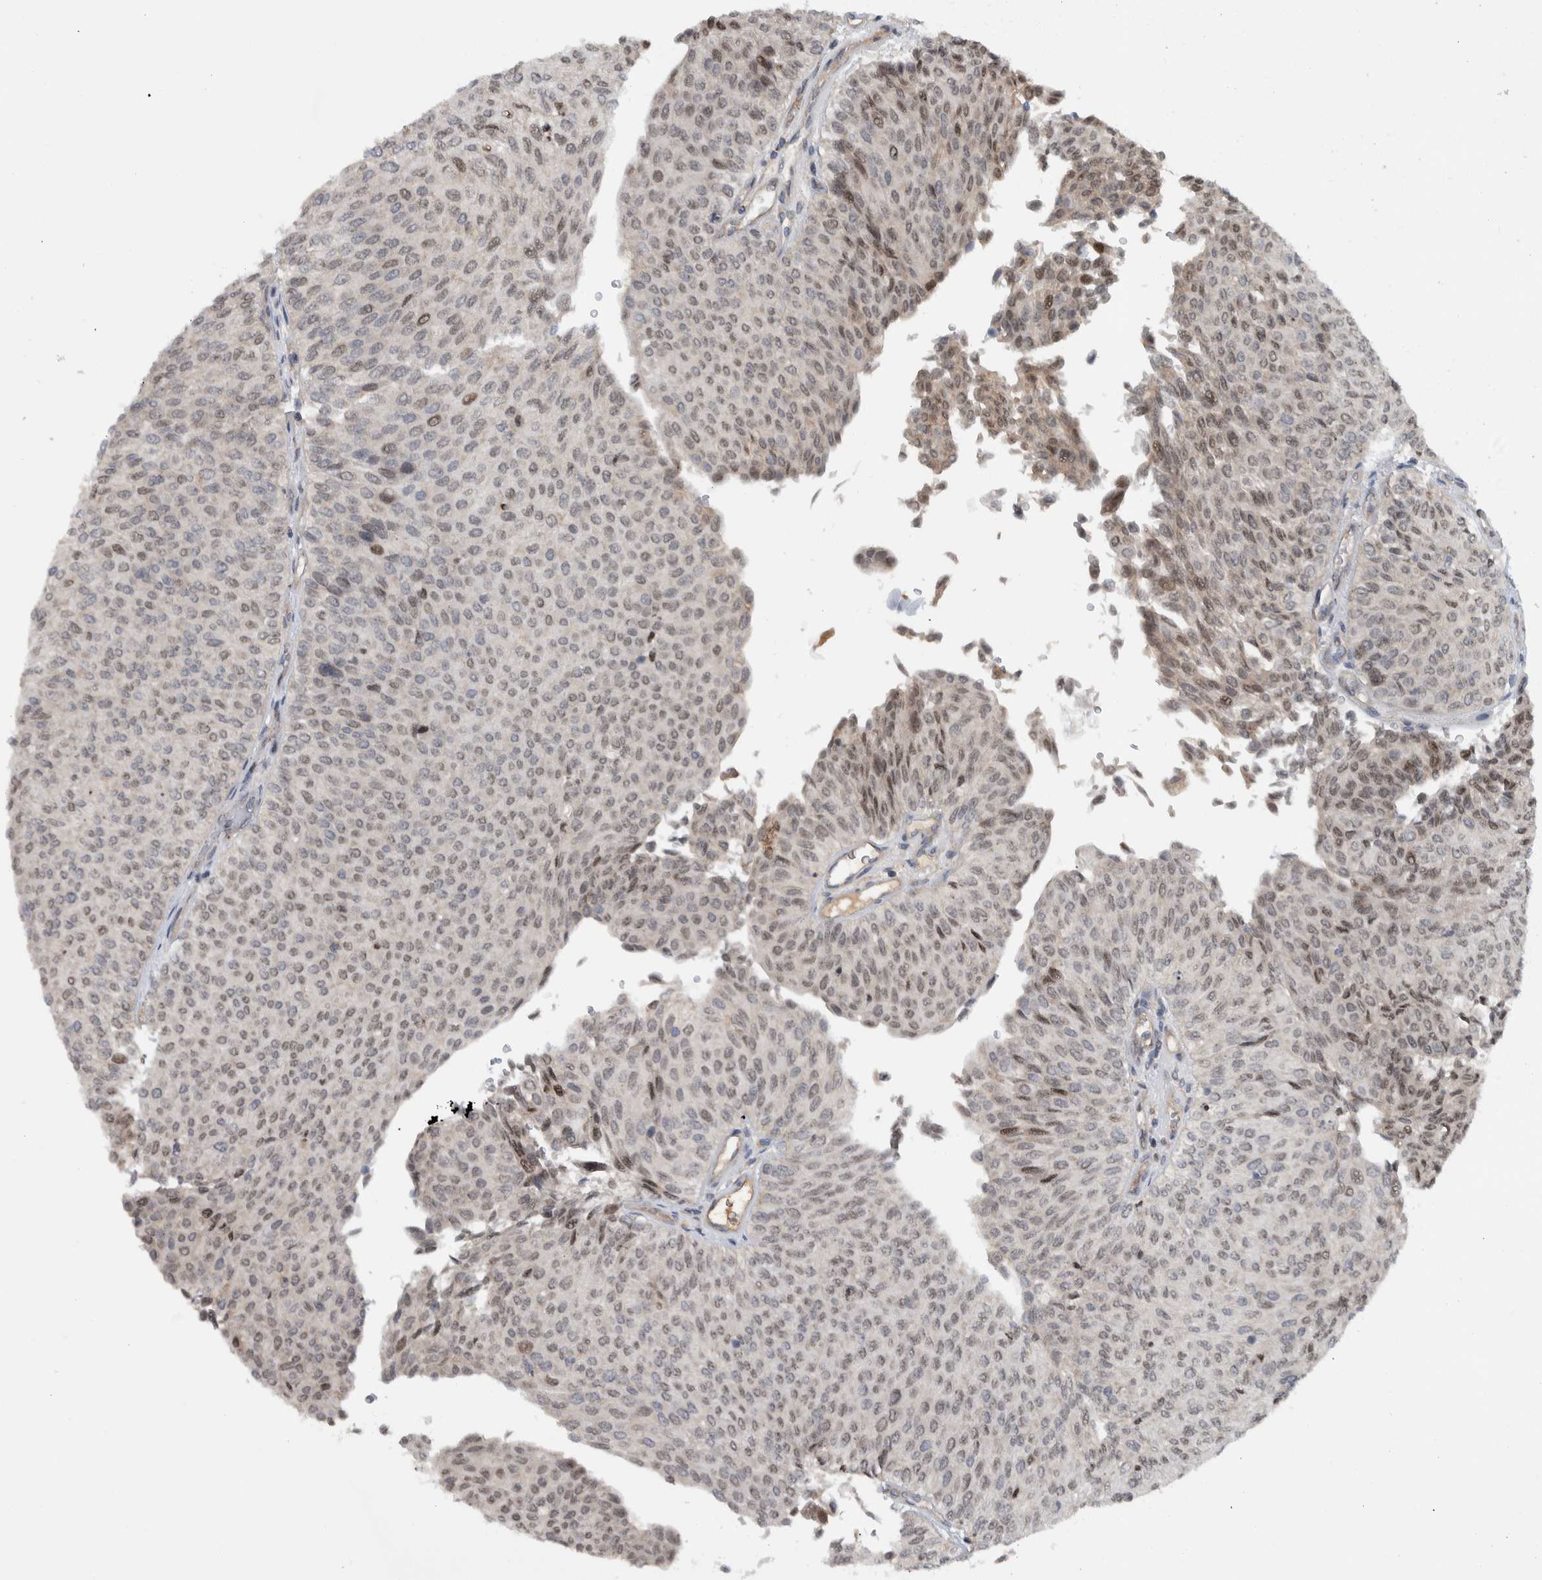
{"staining": {"intensity": "weak", "quantity": "25%-75%", "location": "nuclear"}, "tissue": "urothelial cancer", "cell_type": "Tumor cells", "image_type": "cancer", "snomed": [{"axis": "morphology", "description": "Urothelial carcinoma, Low grade"}, {"axis": "topography", "description": "Urinary bladder"}], "caption": "DAB immunohistochemical staining of human low-grade urothelial carcinoma exhibits weak nuclear protein expression in about 25%-75% of tumor cells. The protein of interest is stained brown, and the nuclei are stained in blue (DAB (3,3'-diaminobenzidine) IHC with brightfield microscopy, high magnification).", "gene": "MSL1", "patient": {"sex": "male", "age": 78}}